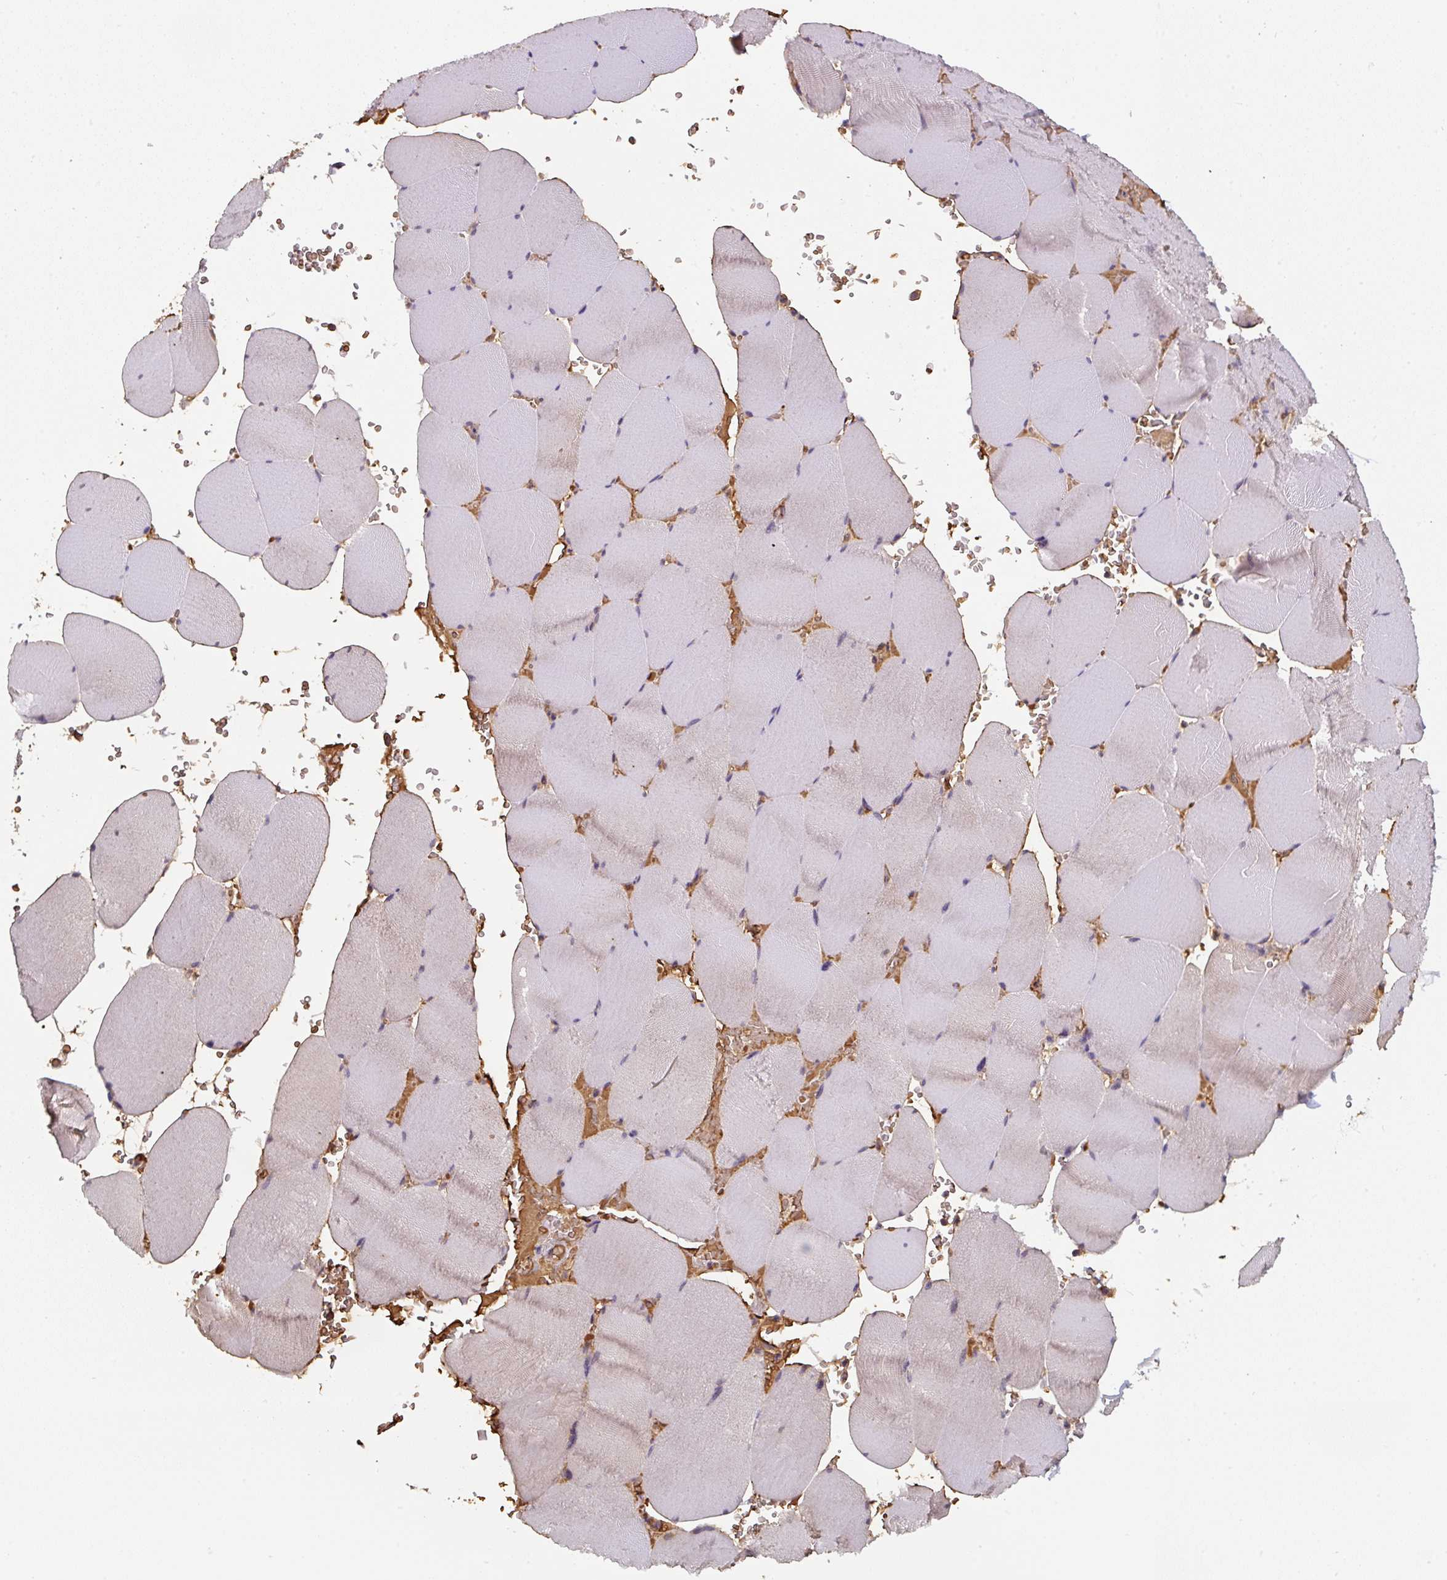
{"staining": {"intensity": "negative", "quantity": "none", "location": "none"}, "tissue": "skeletal muscle", "cell_type": "Myocytes", "image_type": "normal", "snomed": [{"axis": "morphology", "description": "Normal tissue, NOS"}, {"axis": "topography", "description": "Skeletal muscle"}, {"axis": "topography", "description": "Head-Neck"}], "caption": "An IHC photomicrograph of unremarkable skeletal muscle is shown. There is no staining in myocytes of skeletal muscle. Brightfield microscopy of IHC stained with DAB (brown) and hematoxylin (blue), captured at high magnification.", "gene": "ST13", "patient": {"sex": "male", "age": 66}}